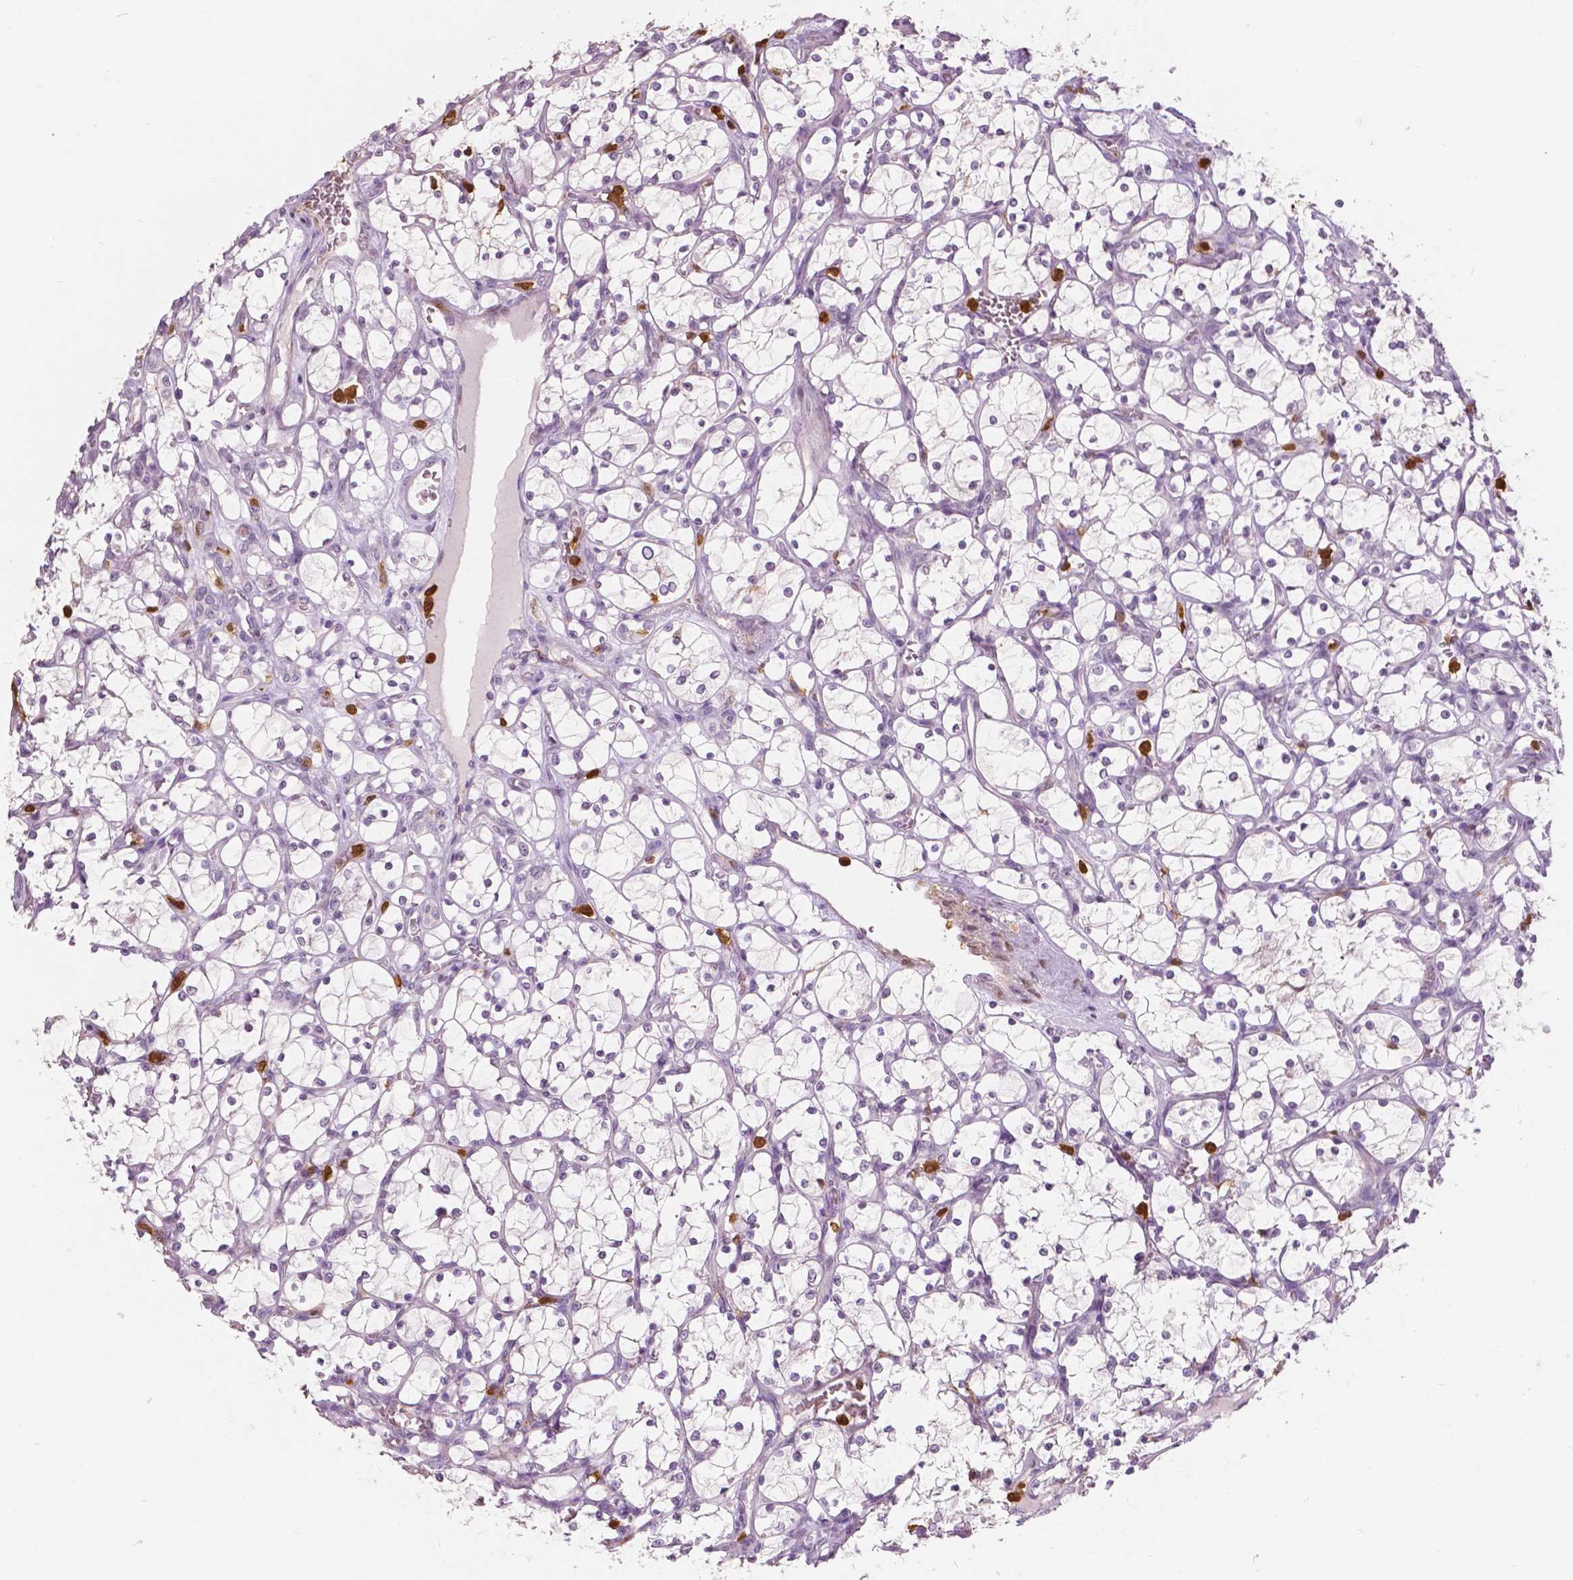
{"staining": {"intensity": "negative", "quantity": "none", "location": "none"}, "tissue": "renal cancer", "cell_type": "Tumor cells", "image_type": "cancer", "snomed": [{"axis": "morphology", "description": "Adenocarcinoma, NOS"}, {"axis": "topography", "description": "Kidney"}], "caption": "Tumor cells show no significant protein staining in renal cancer (adenocarcinoma). Brightfield microscopy of IHC stained with DAB (brown) and hematoxylin (blue), captured at high magnification.", "gene": "S100A4", "patient": {"sex": "female", "age": 69}}